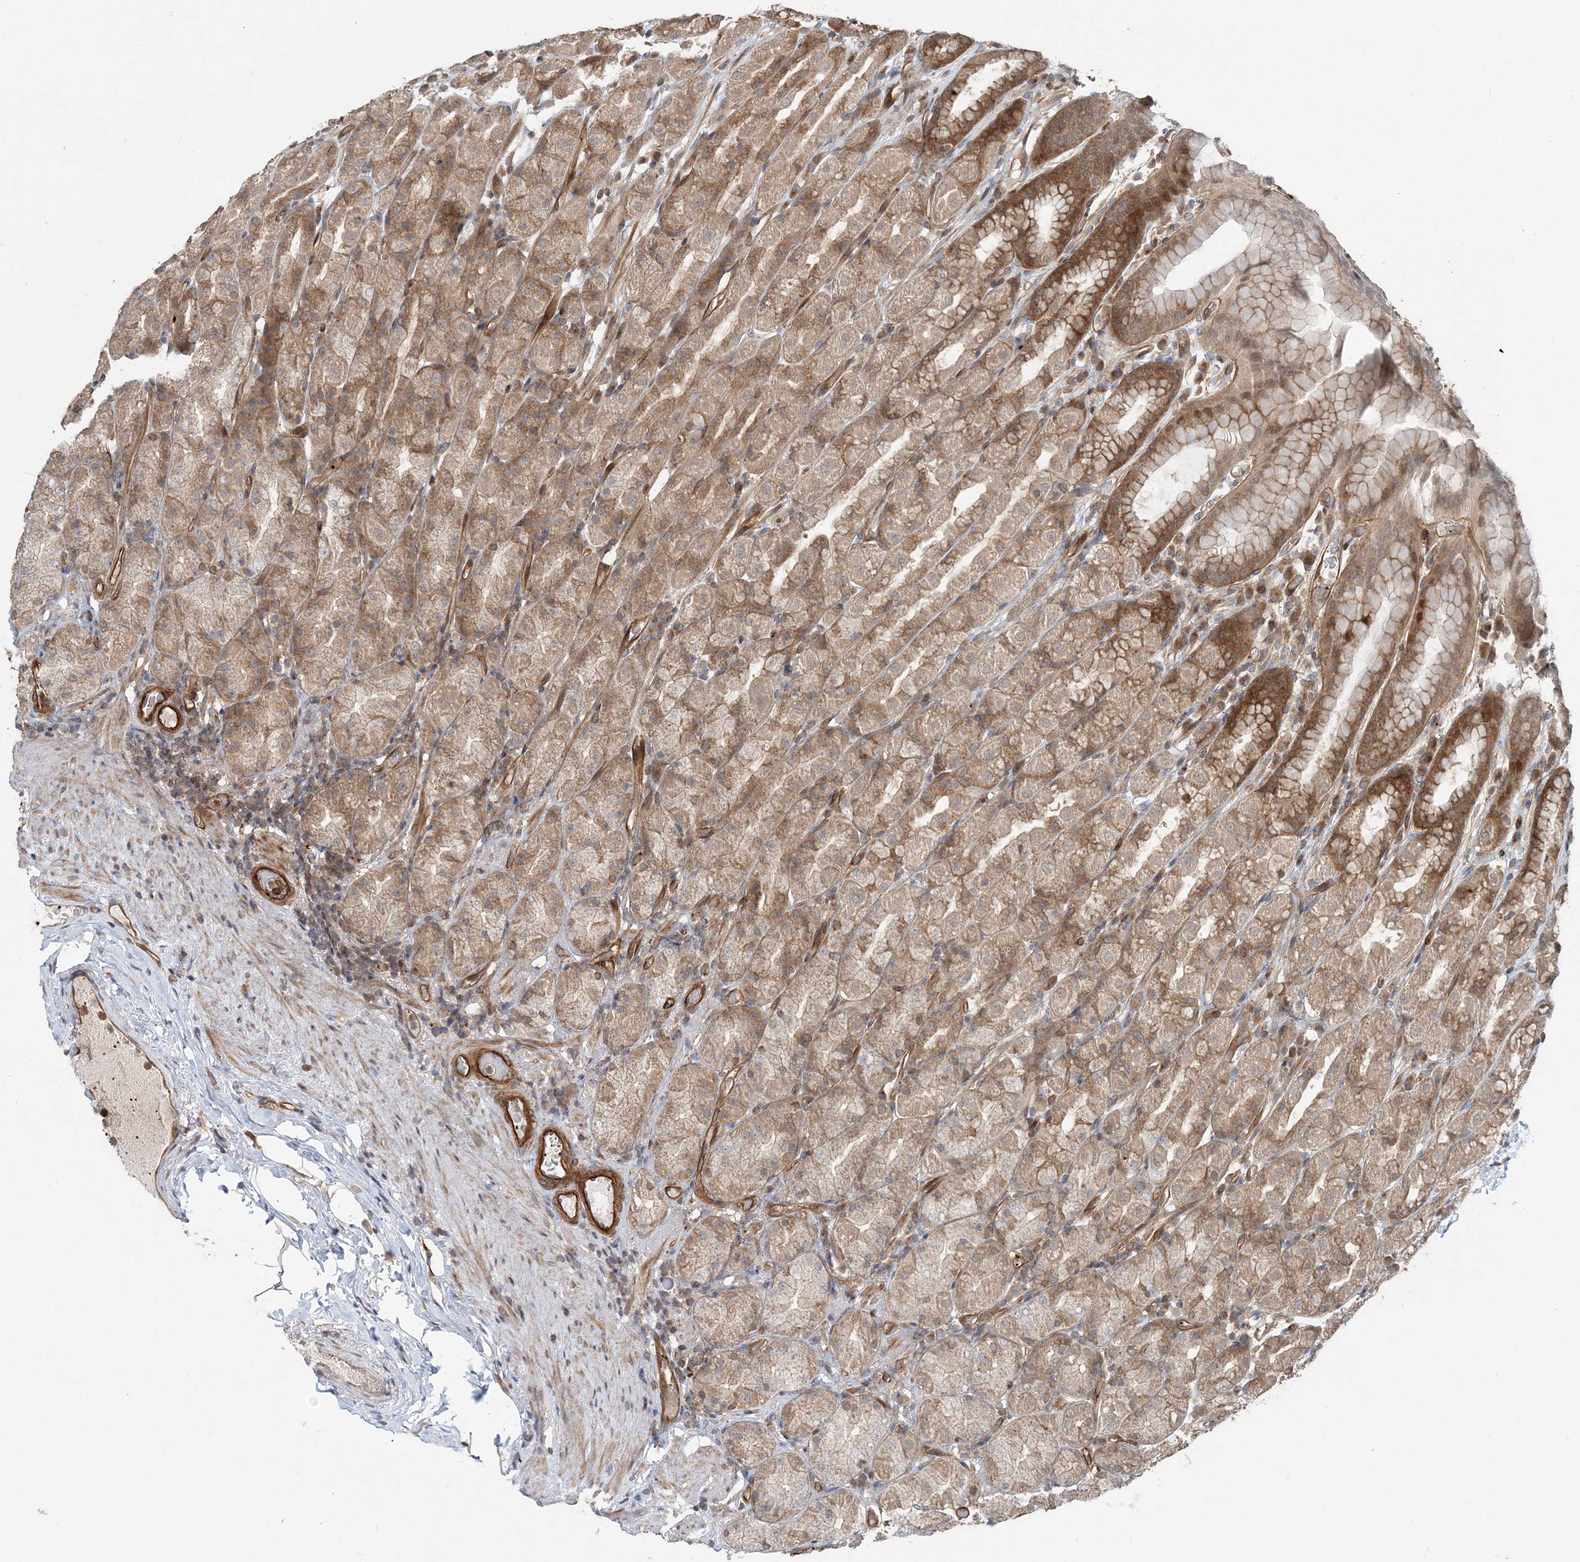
{"staining": {"intensity": "moderate", "quantity": ">75%", "location": "cytoplasmic/membranous,nuclear"}, "tissue": "stomach", "cell_type": "Glandular cells", "image_type": "normal", "snomed": [{"axis": "morphology", "description": "Normal tissue, NOS"}, {"axis": "topography", "description": "Stomach, upper"}], "caption": "Immunohistochemistry (IHC) (DAB (3,3'-diaminobenzidine)) staining of normal stomach reveals moderate cytoplasmic/membranous,nuclear protein expression in about >75% of glandular cells. (DAB (3,3'-diaminobenzidine) IHC with brightfield microscopy, high magnification).", "gene": "GEMIN5", "patient": {"sex": "male", "age": 68}}